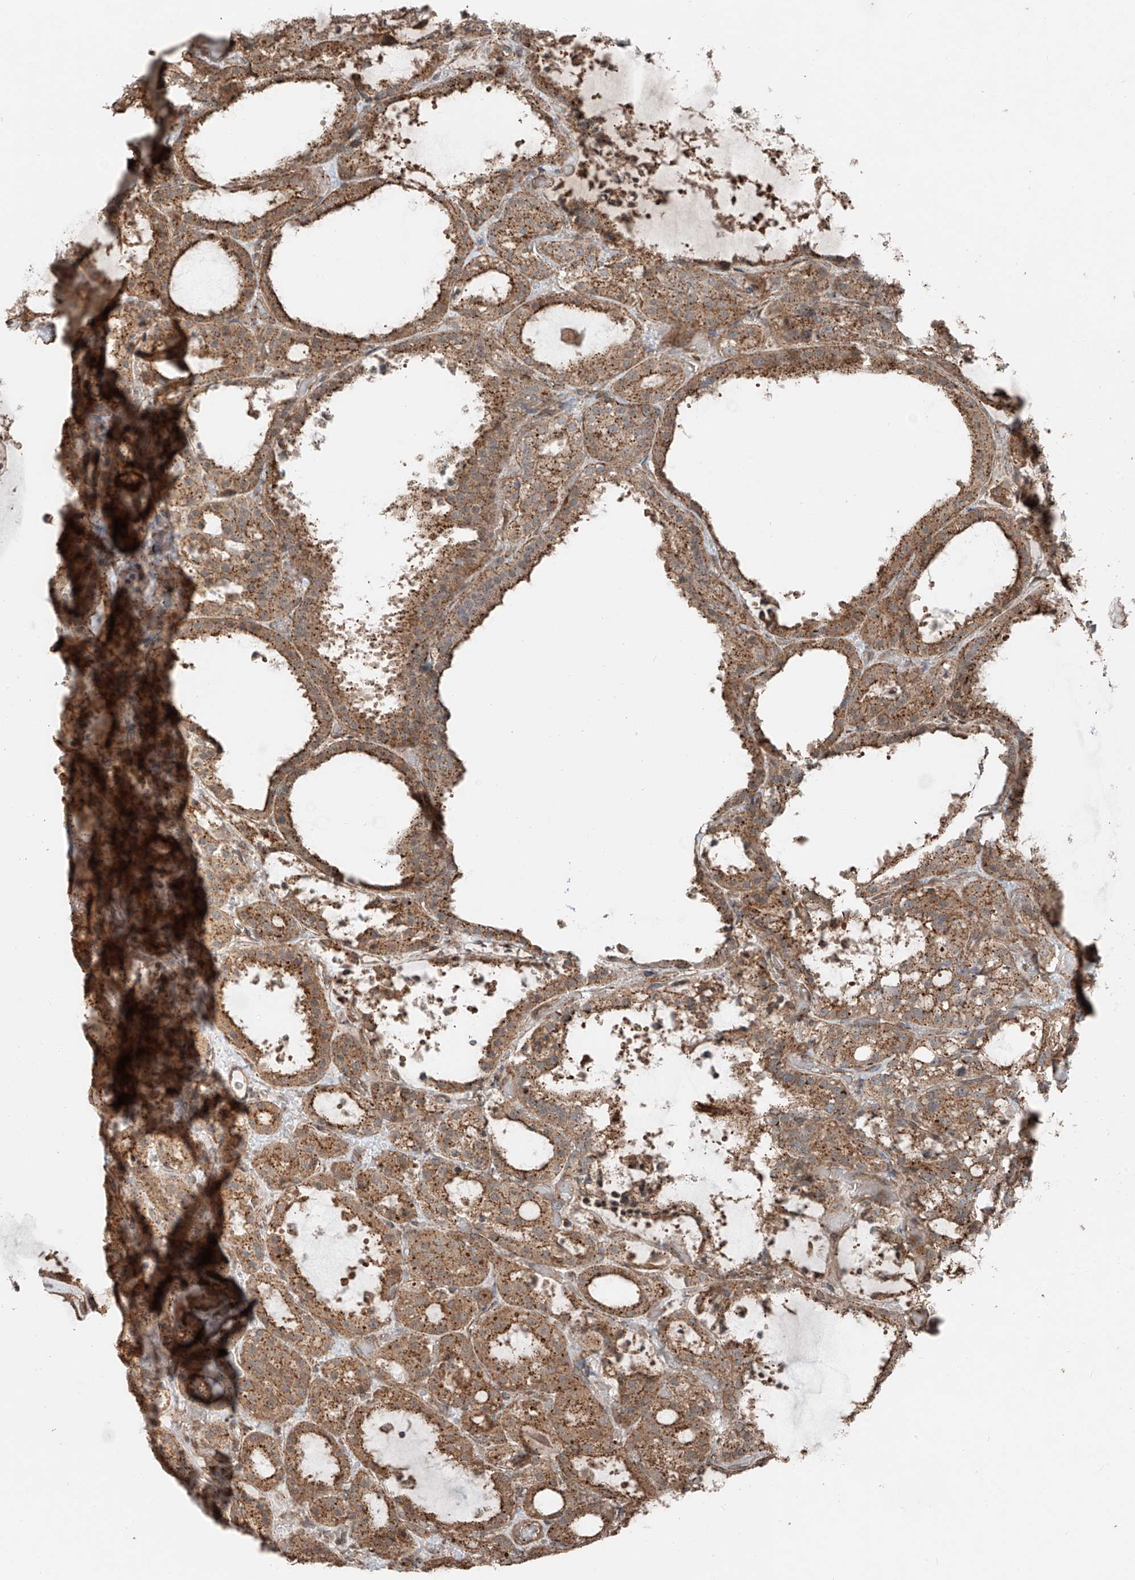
{"staining": {"intensity": "strong", "quantity": ">75%", "location": "cytoplasmic/membranous"}, "tissue": "thyroid cancer", "cell_type": "Tumor cells", "image_type": "cancer", "snomed": [{"axis": "morphology", "description": "Papillary adenocarcinoma, NOS"}, {"axis": "topography", "description": "Thyroid gland"}], "caption": "High-power microscopy captured an IHC image of thyroid cancer (papillary adenocarcinoma), revealing strong cytoplasmic/membranous positivity in approximately >75% of tumor cells.", "gene": "CEP162", "patient": {"sex": "male", "age": 77}}